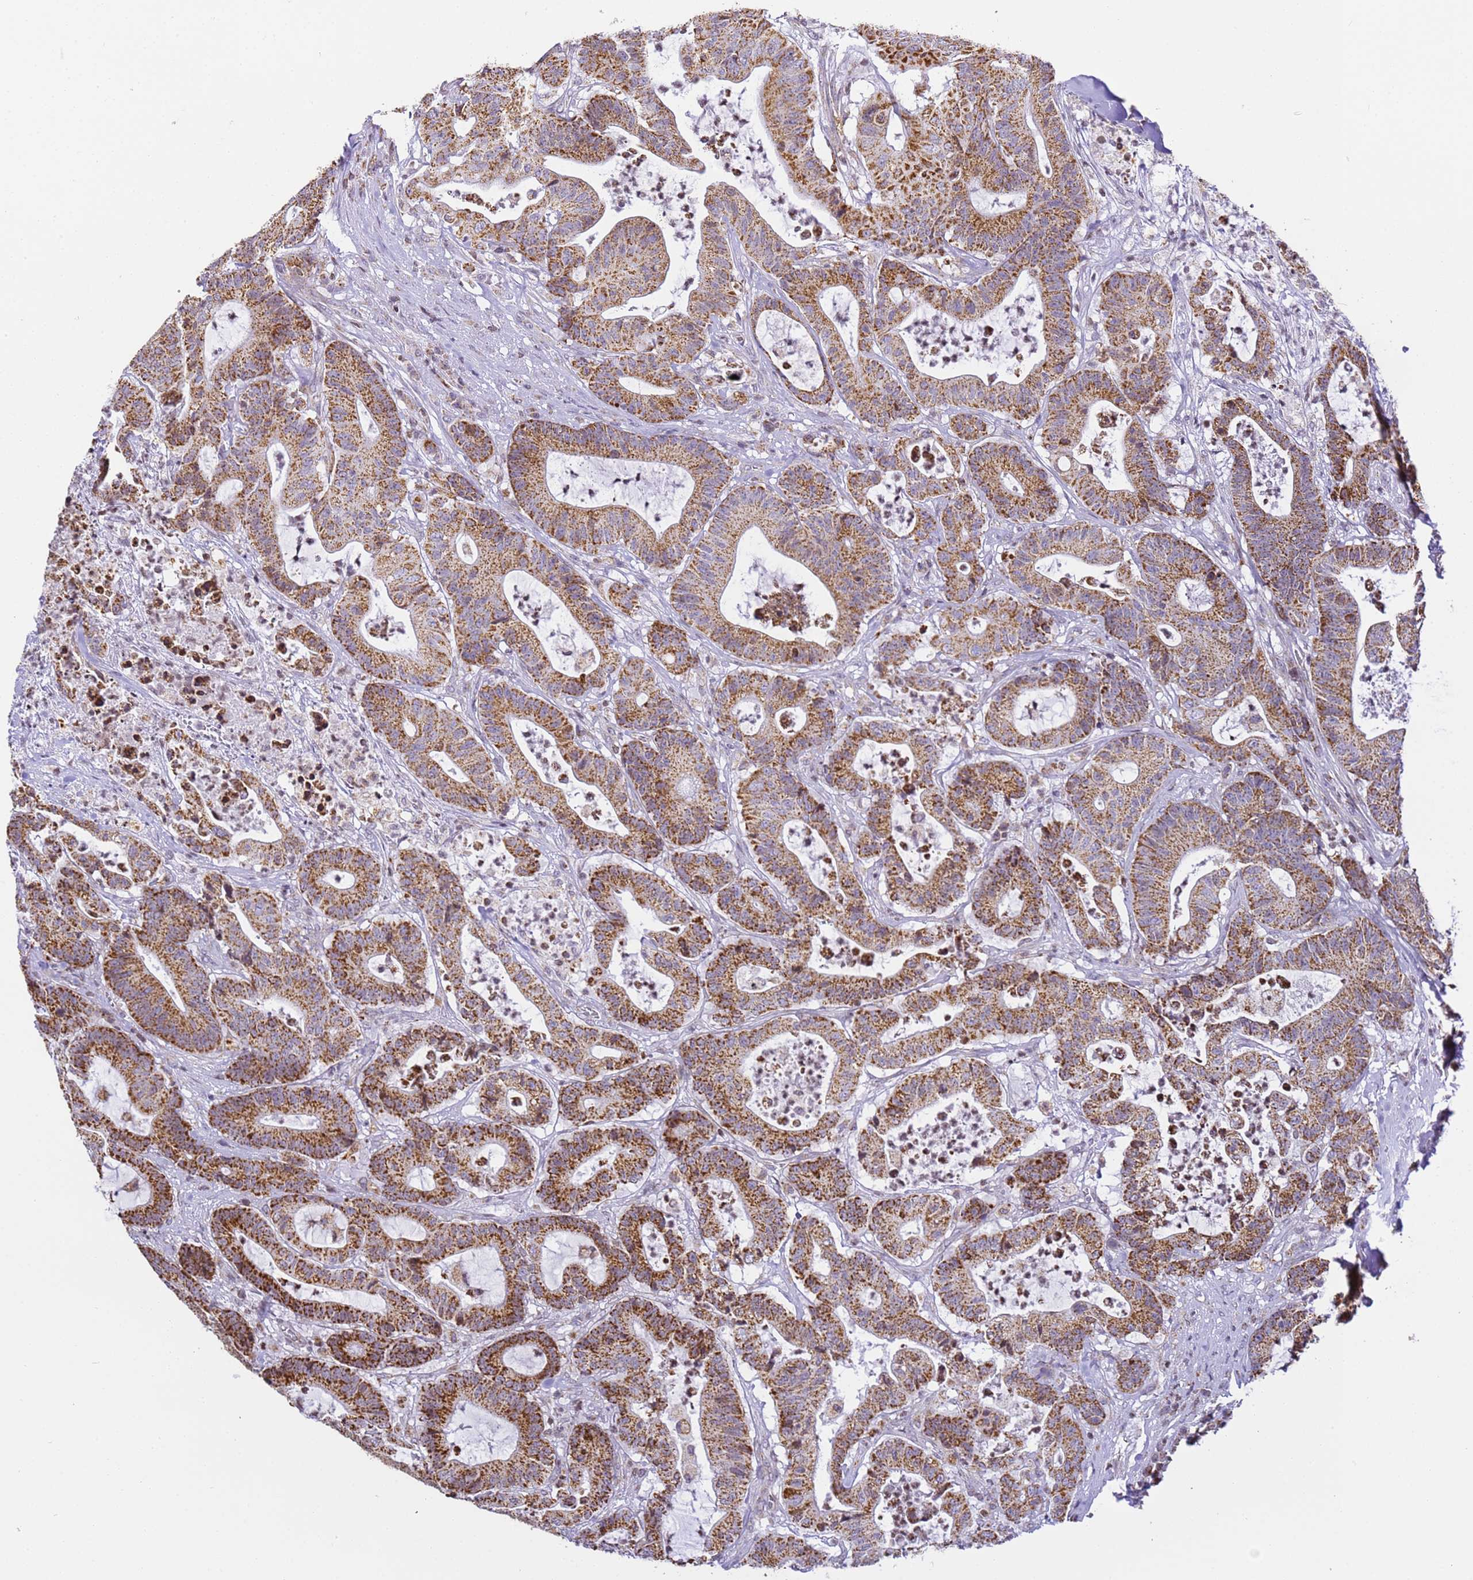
{"staining": {"intensity": "strong", "quantity": ">75%", "location": "cytoplasmic/membranous"}, "tissue": "colorectal cancer", "cell_type": "Tumor cells", "image_type": "cancer", "snomed": [{"axis": "morphology", "description": "Adenocarcinoma, NOS"}, {"axis": "topography", "description": "Colon"}], "caption": "Protein analysis of colorectal adenocarcinoma tissue displays strong cytoplasmic/membranous staining in approximately >75% of tumor cells. Nuclei are stained in blue.", "gene": "HSPE1", "patient": {"sex": "female", "age": 84}}